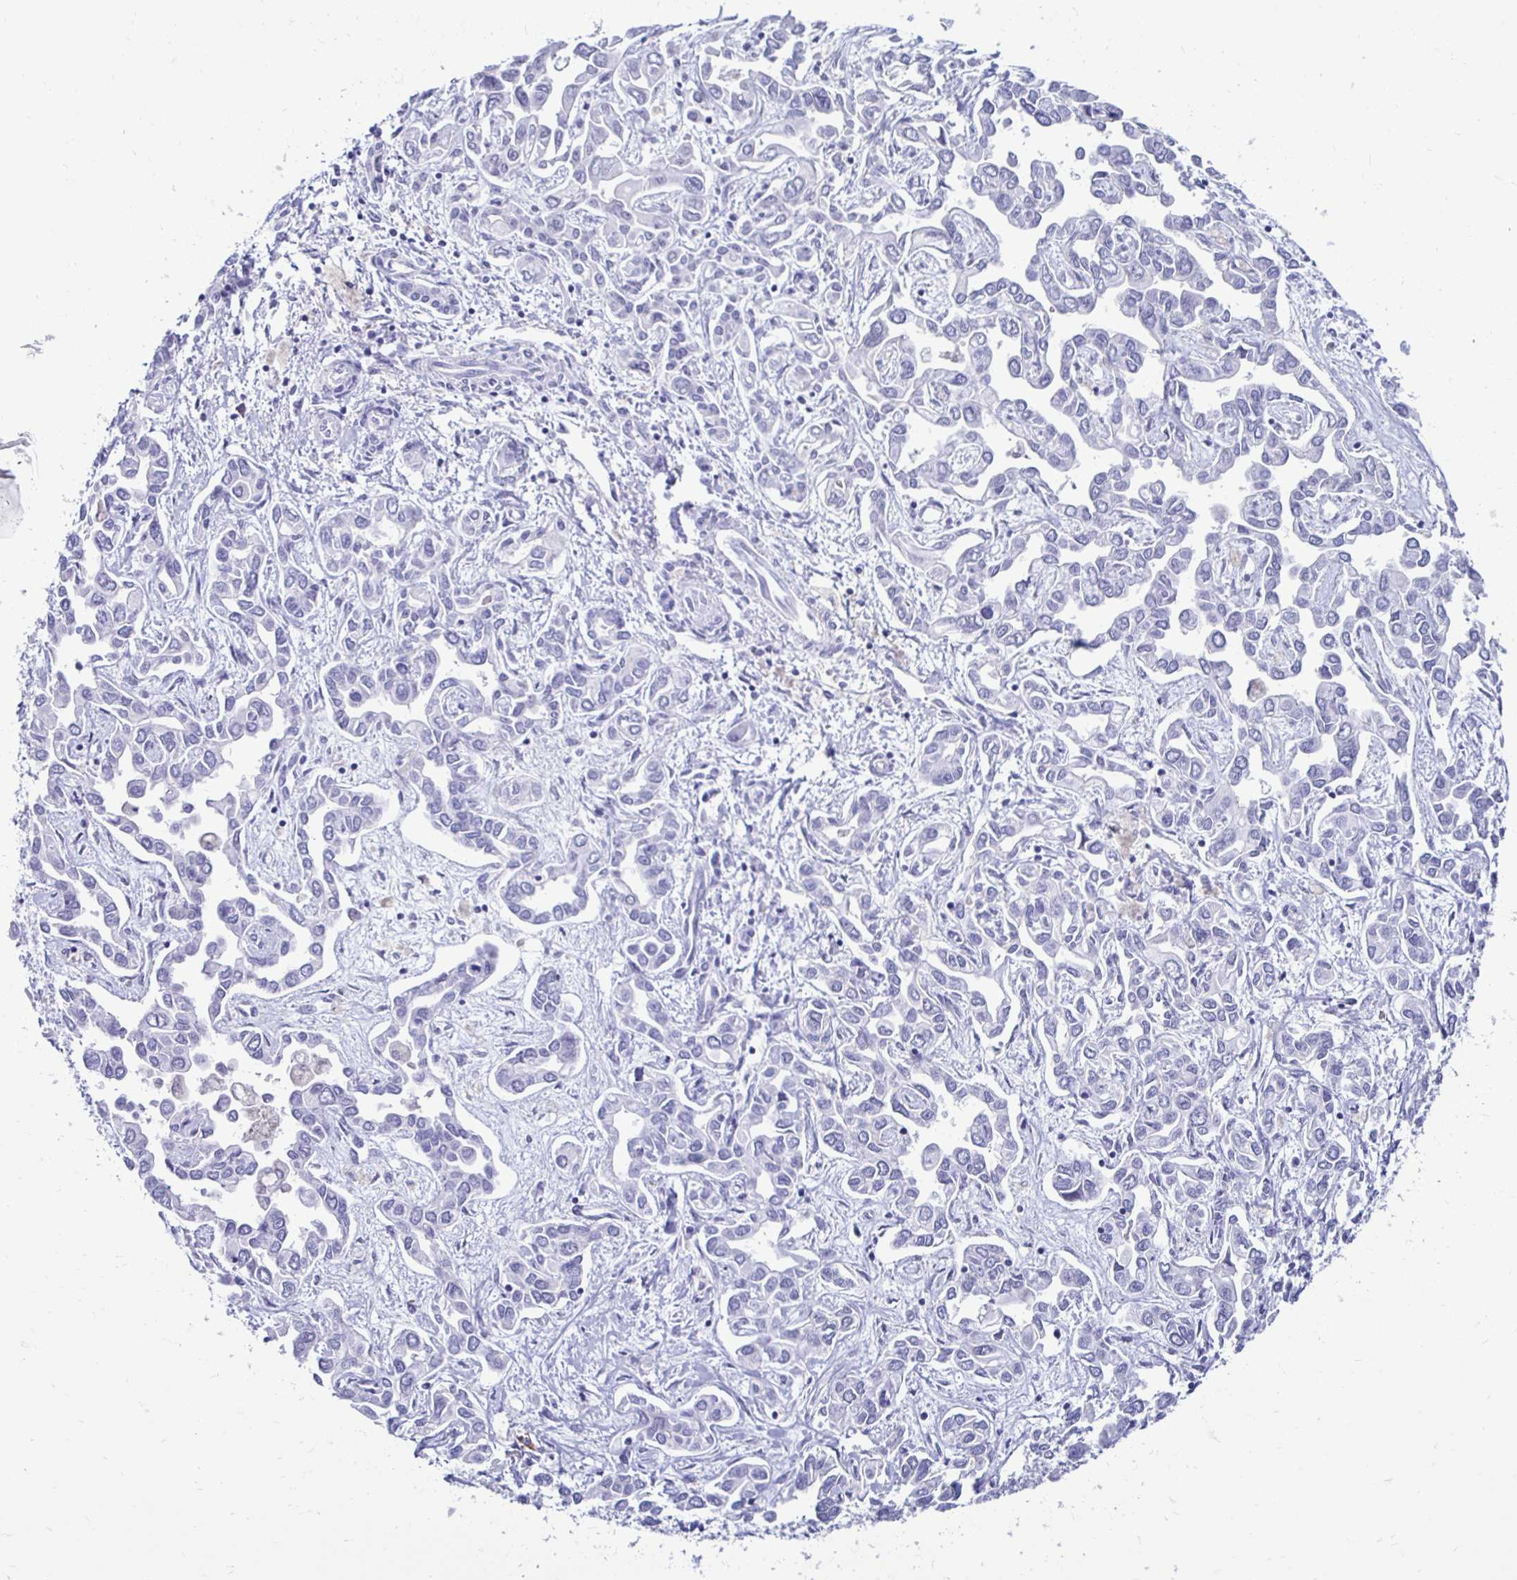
{"staining": {"intensity": "negative", "quantity": "none", "location": "none"}, "tissue": "liver cancer", "cell_type": "Tumor cells", "image_type": "cancer", "snomed": [{"axis": "morphology", "description": "Cholangiocarcinoma"}, {"axis": "topography", "description": "Liver"}], "caption": "The IHC micrograph has no significant positivity in tumor cells of liver cholangiocarcinoma tissue.", "gene": "CST5", "patient": {"sex": "female", "age": 64}}